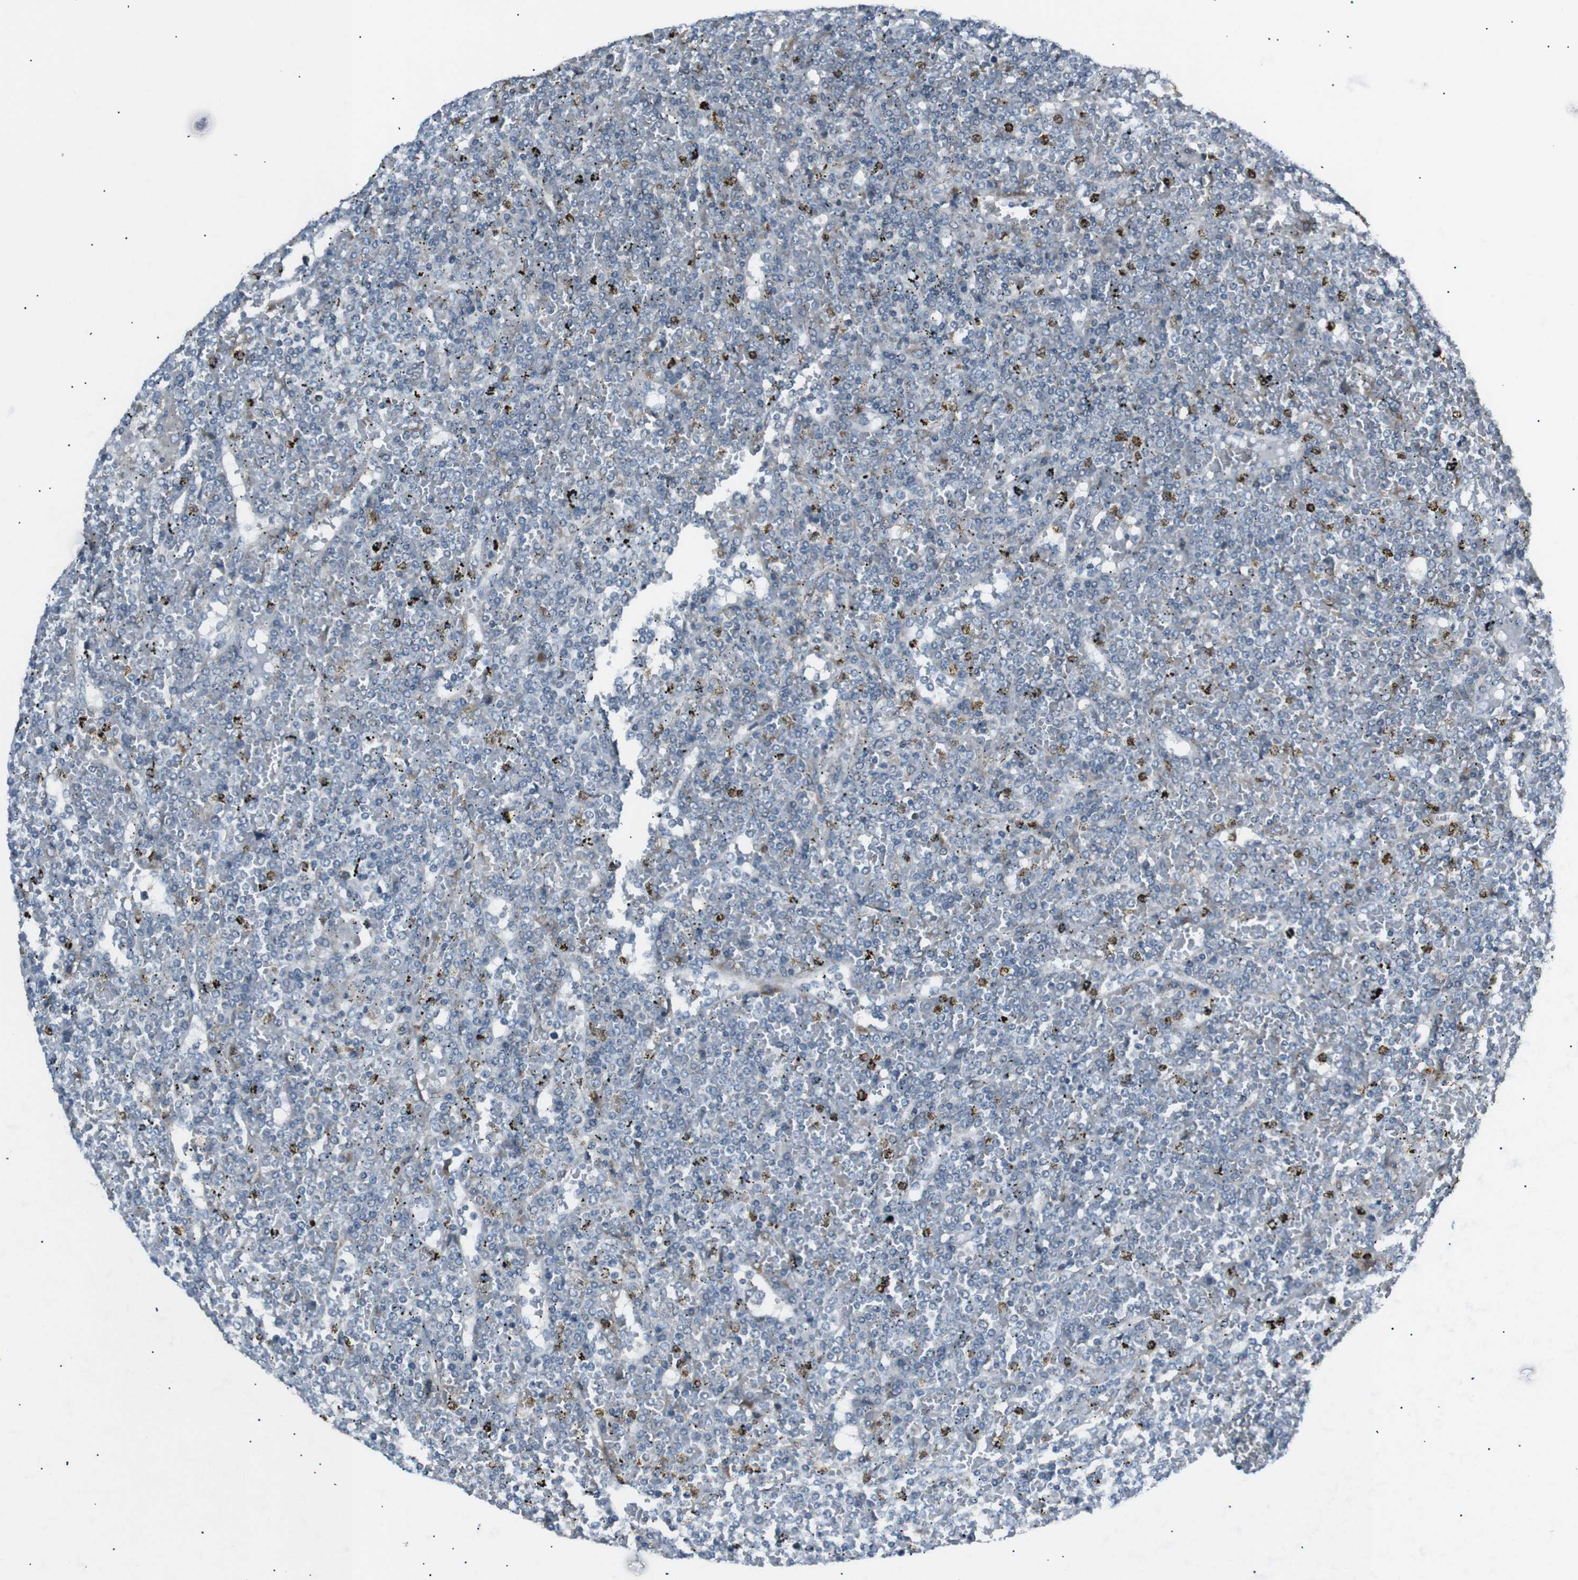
{"staining": {"intensity": "negative", "quantity": "none", "location": "none"}, "tissue": "lymphoma", "cell_type": "Tumor cells", "image_type": "cancer", "snomed": [{"axis": "morphology", "description": "Malignant lymphoma, non-Hodgkin's type, Low grade"}, {"axis": "topography", "description": "Spleen"}], "caption": "DAB immunohistochemical staining of human lymphoma demonstrates no significant expression in tumor cells. The staining was performed using DAB (3,3'-diaminobenzidine) to visualize the protein expression in brown, while the nuclei were stained in blue with hematoxylin (Magnification: 20x).", "gene": "LNPK", "patient": {"sex": "female", "age": 19}}